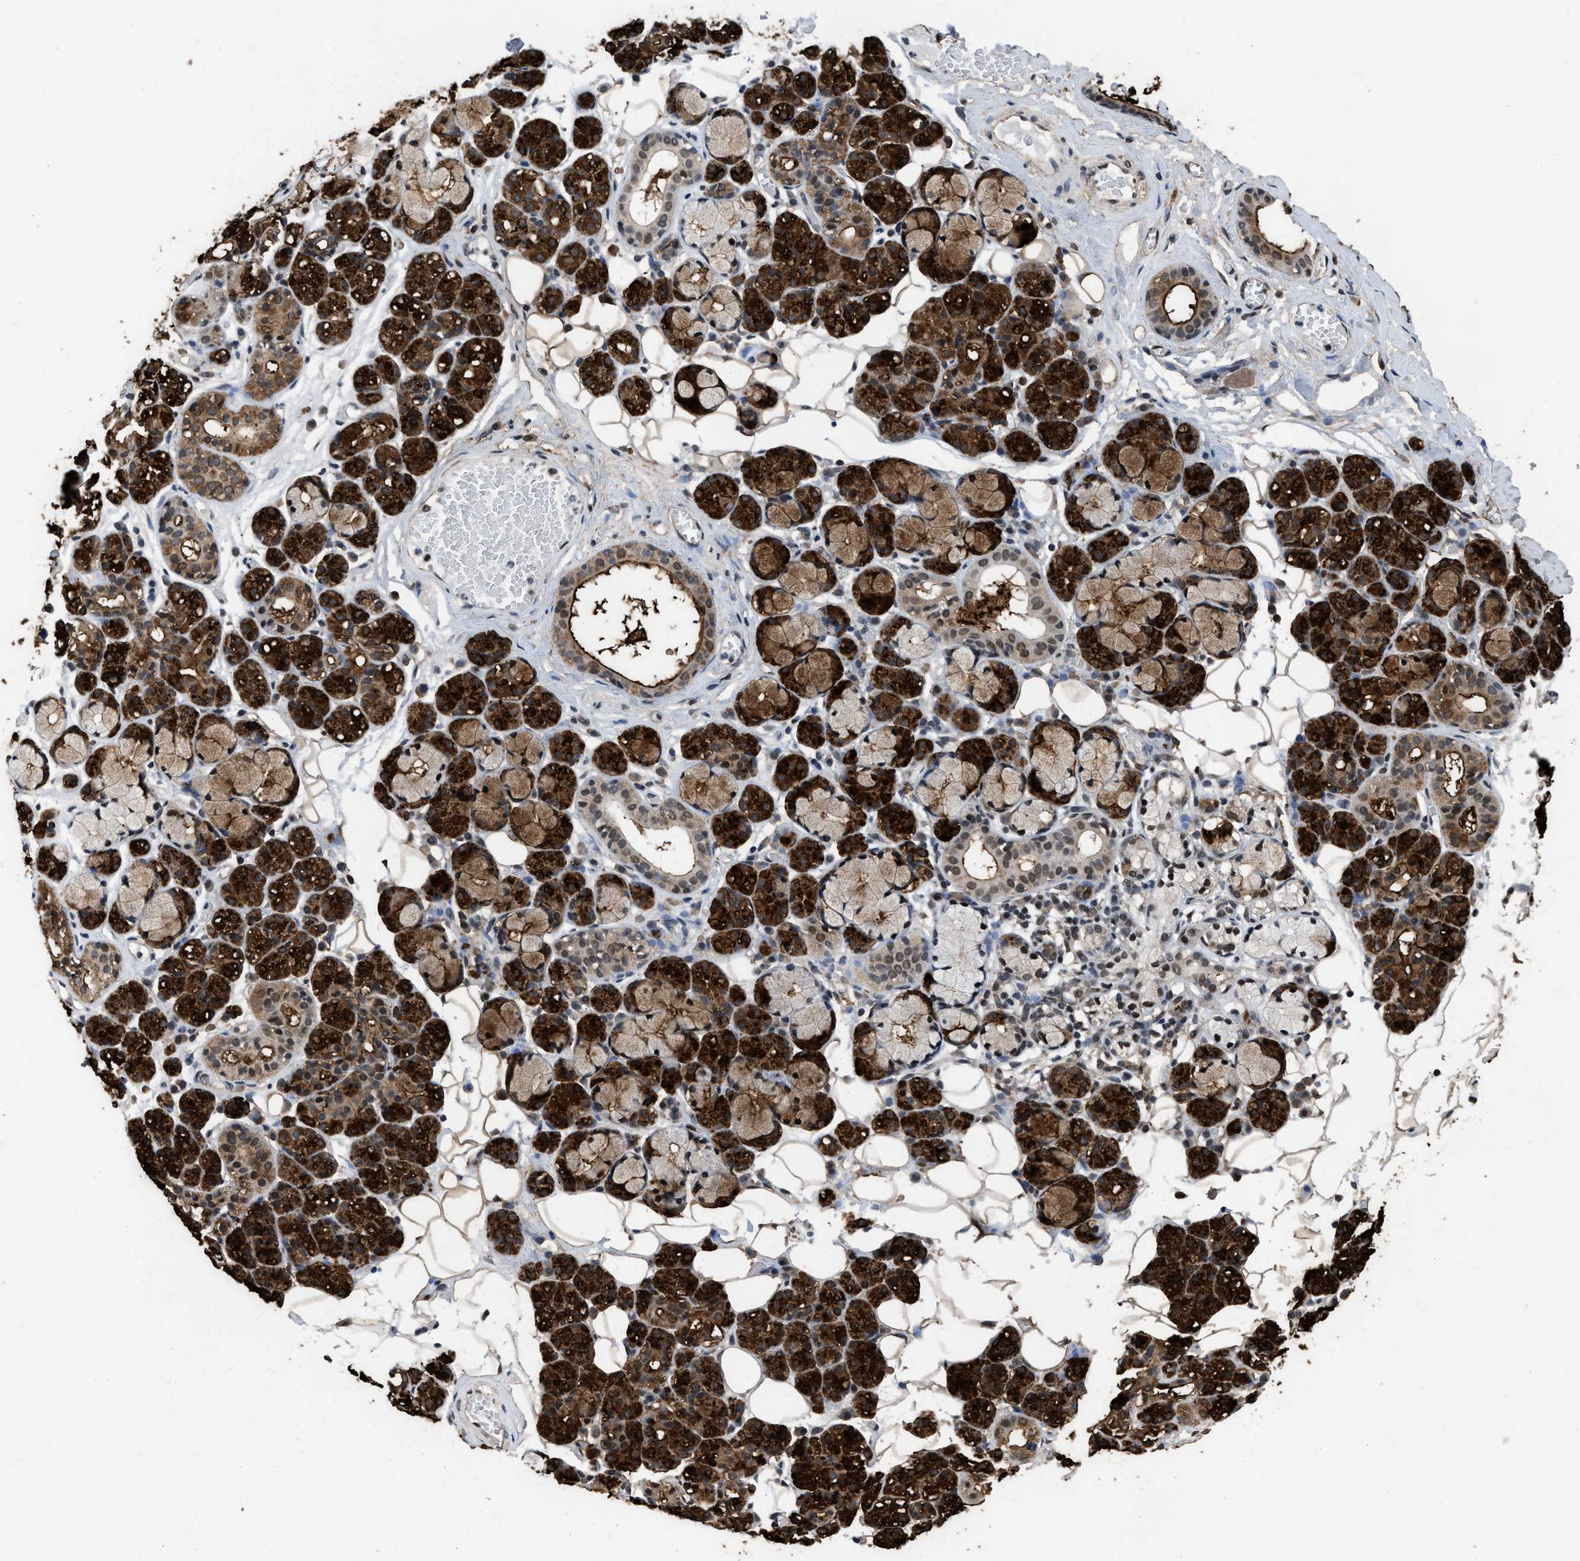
{"staining": {"intensity": "strong", "quantity": ">75%", "location": "cytoplasmic/membranous,nuclear"}, "tissue": "salivary gland", "cell_type": "Glandular cells", "image_type": "normal", "snomed": [{"axis": "morphology", "description": "Normal tissue, NOS"}, {"axis": "topography", "description": "Salivary gland"}], "caption": "High-power microscopy captured an IHC photomicrograph of benign salivary gland, revealing strong cytoplasmic/membranous,nuclear staining in about >75% of glandular cells.", "gene": "SAFB", "patient": {"sex": "male", "age": 63}}